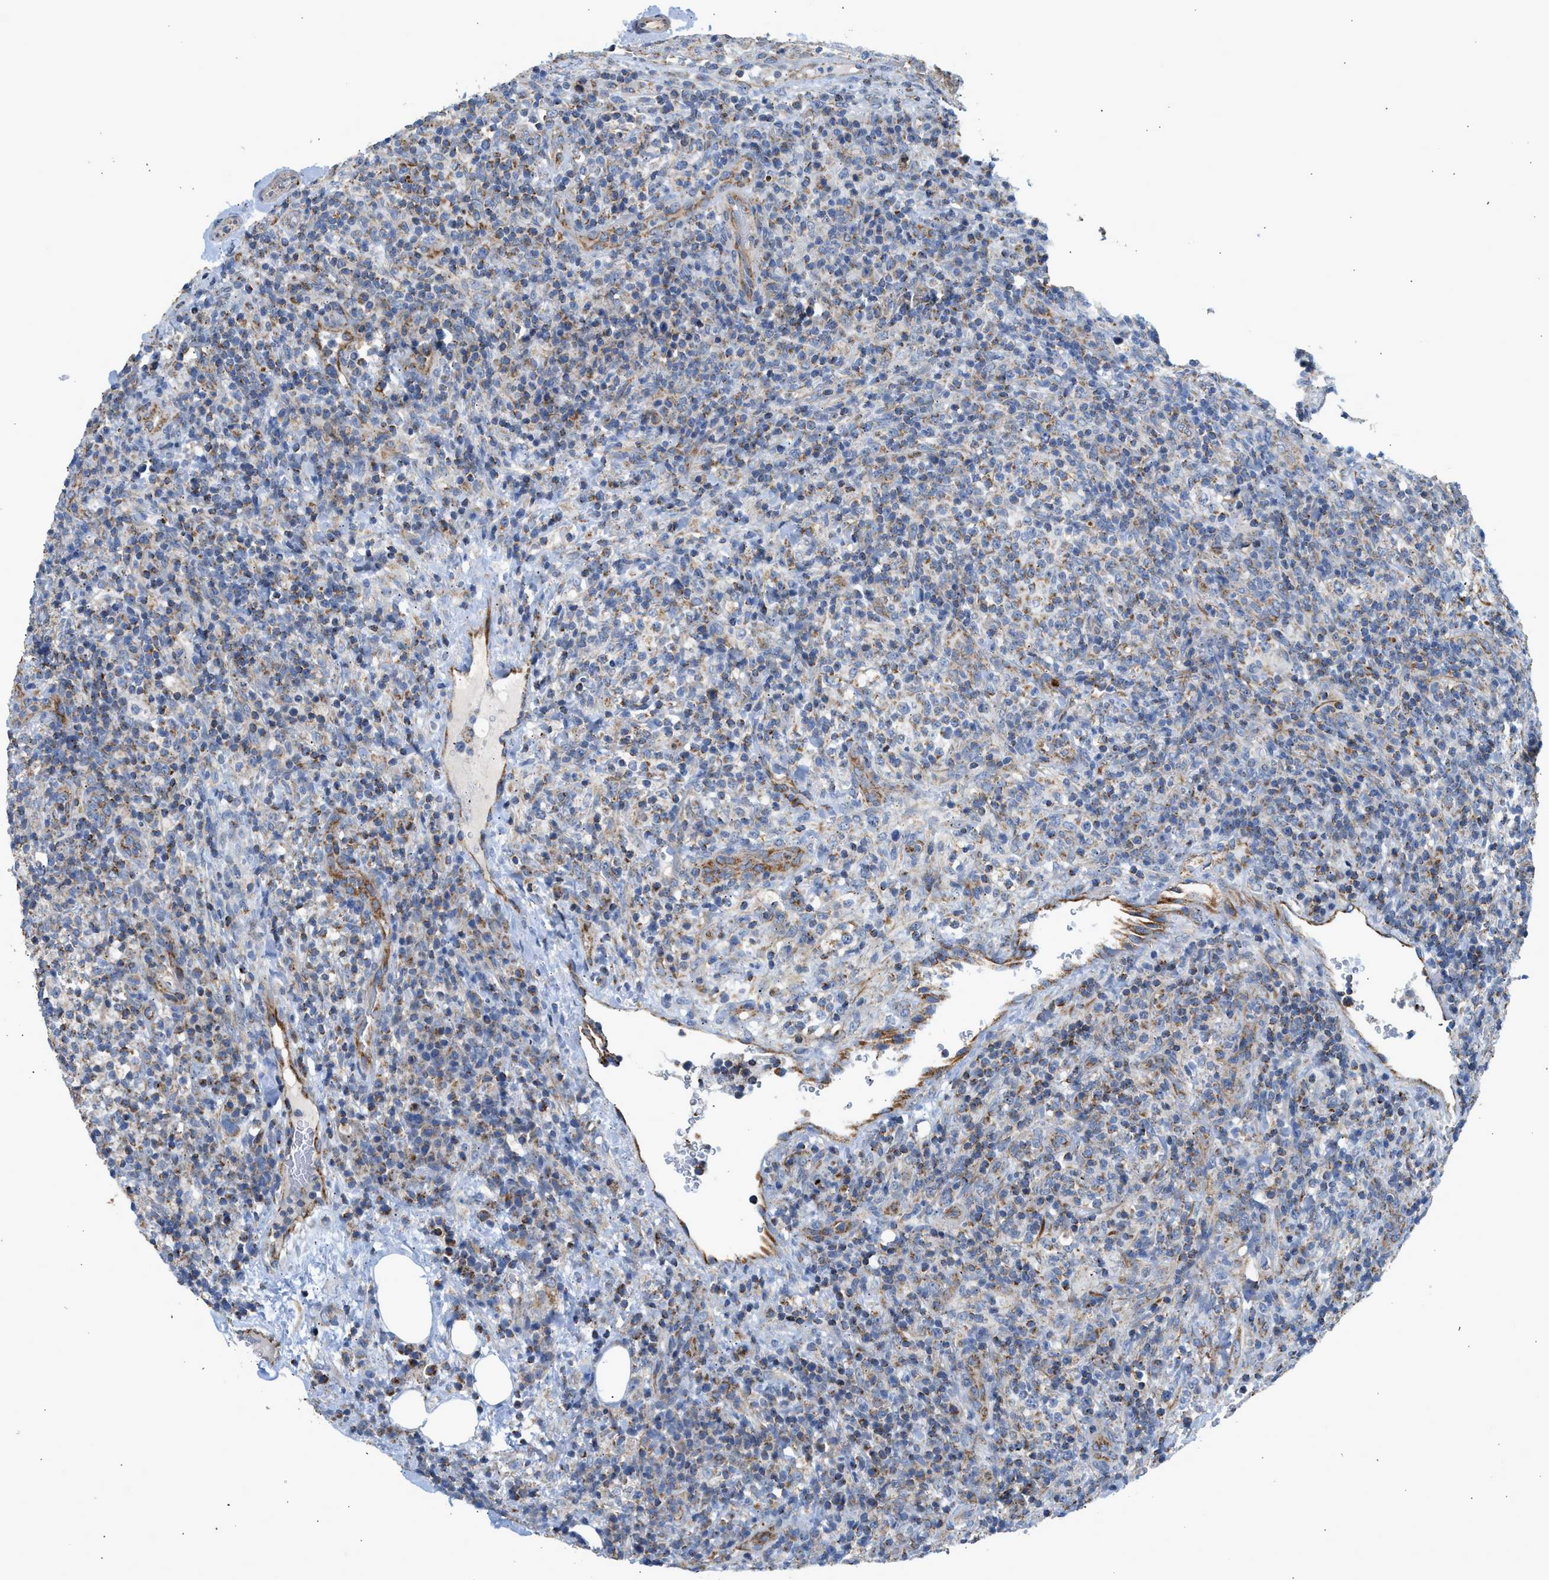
{"staining": {"intensity": "moderate", "quantity": "<25%", "location": "cytoplasmic/membranous"}, "tissue": "lymphoma", "cell_type": "Tumor cells", "image_type": "cancer", "snomed": [{"axis": "morphology", "description": "Malignant lymphoma, non-Hodgkin's type, High grade"}, {"axis": "topography", "description": "Lymph node"}], "caption": "IHC of human high-grade malignant lymphoma, non-Hodgkin's type shows low levels of moderate cytoplasmic/membranous expression in approximately <25% of tumor cells.", "gene": "GOT2", "patient": {"sex": "female", "age": 76}}